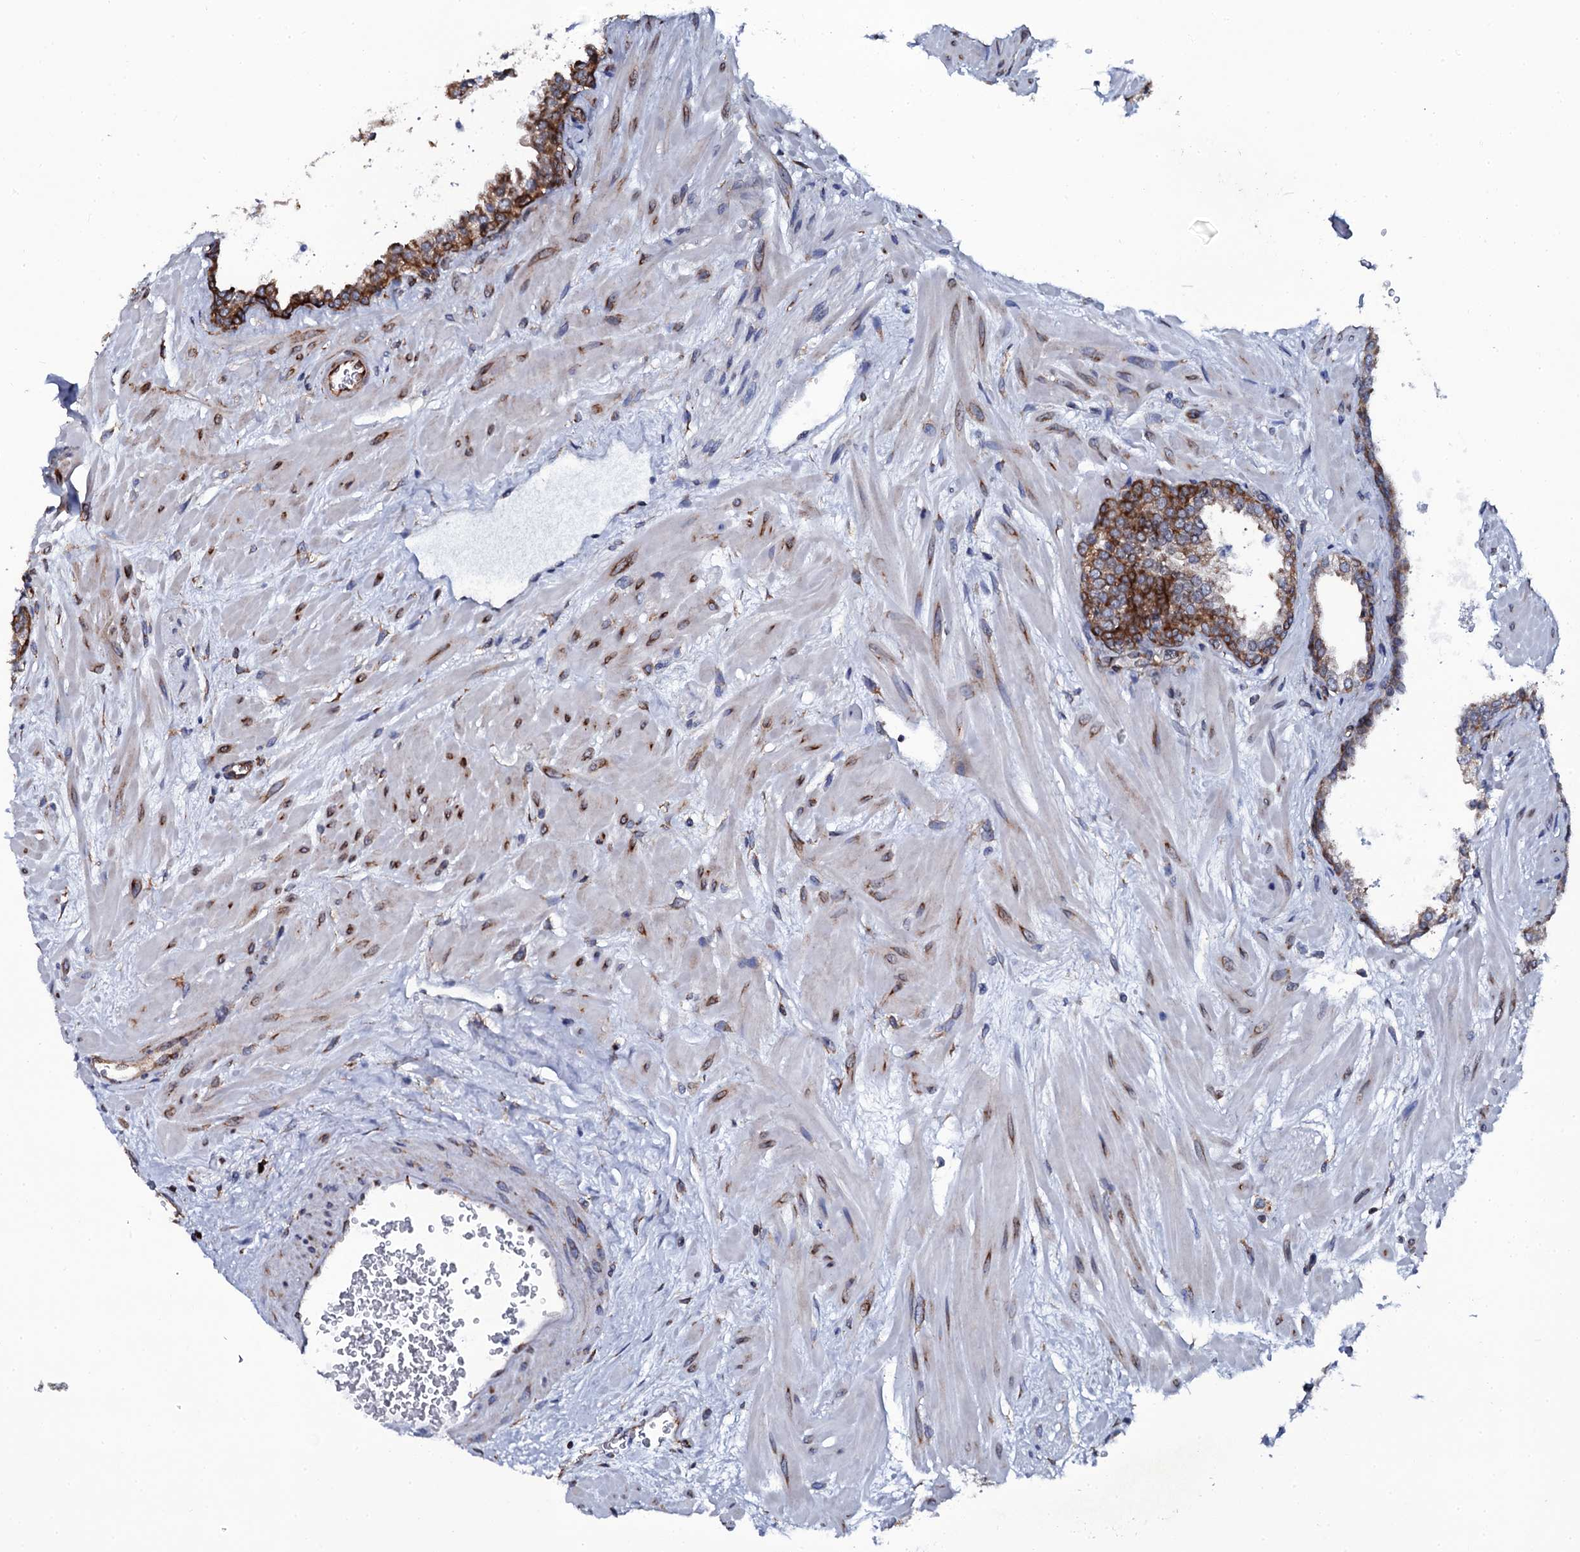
{"staining": {"intensity": "strong", "quantity": ">75%", "location": "cytoplasmic/membranous"}, "tissue": "prostate", "cell_type": "Glandular cells", "image_type": "normal", "snomed": [{"axis": "morphology", "description": "Normal tissue, NOS"}, {"axis": "topography", "description": "Prostate"}], "caption": "Protein staining of unremarkable prostate demonstrates strong cytoplasmic/membranous staining in approximately >75% of glandular cells. (brown staining indicates protein expression, while blue staining denotes nuclei).", "gene": "SPTY2D1", "patient": {"sex": "male", "age": 60}}